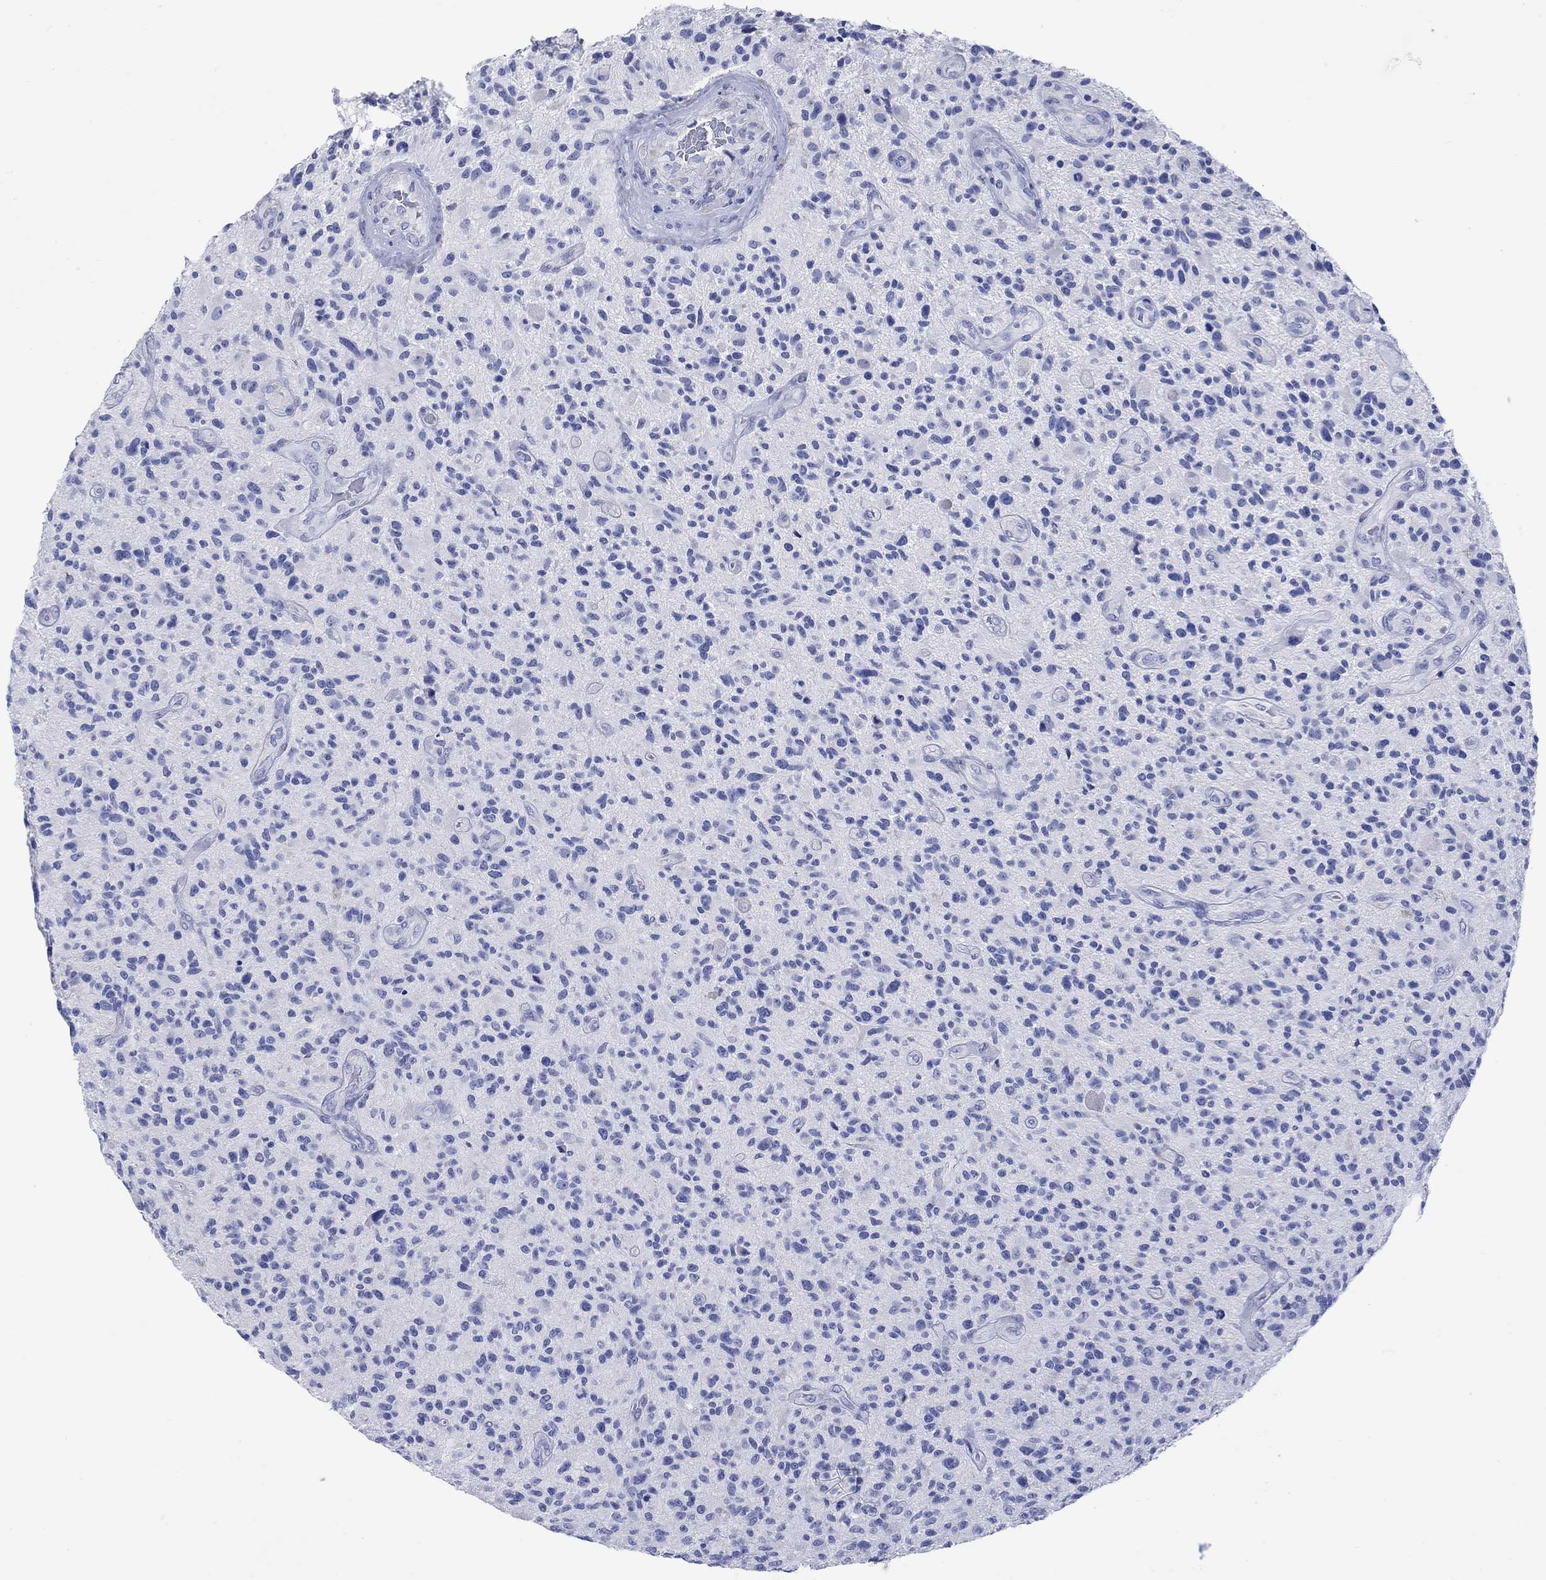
{"staining": {"intensity": "negative", "quantity": "none", "location": "none"}, "tissue": "glioma", "cell_type": "Tumor cells", "image_type": "cancer", "snomed": [{"axis": "morphology", "description": "Glioma, malignant, High grade"}, {"axis": "topography", "description": "Brain"}], "caption": "Glioma was stained to show a protein in brown. There is no significant expression in tumor cells. (Stains: DAB immunohistochemistry with hematoxylin counter stain, Microscopy: brightfield microscopy at high magnification).", "gene": "P2RY6", "patient": {"sex": "male", "age": 47}}